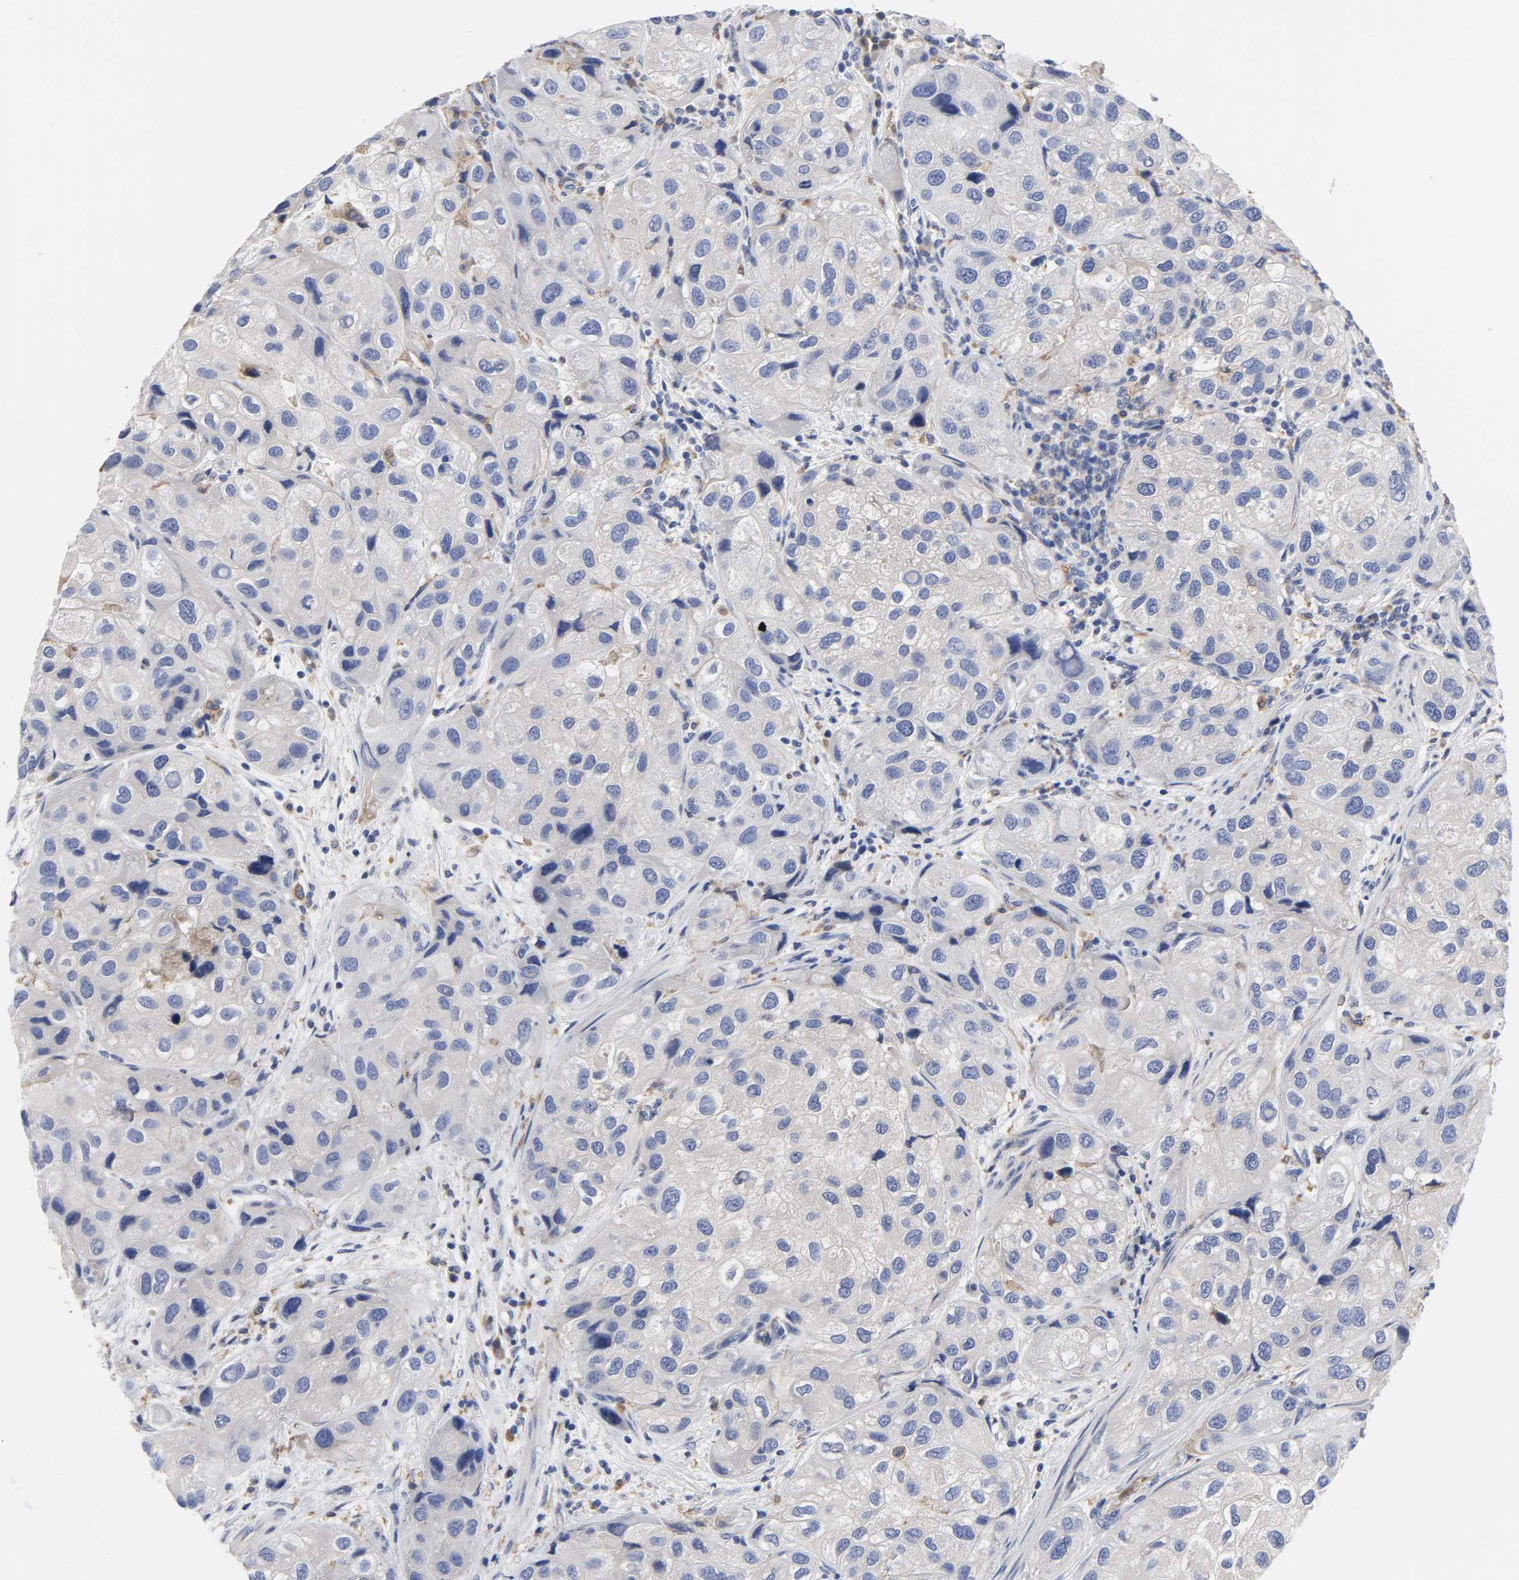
{"staining": {"intensity": "weak", "quantity": ">75%", "location": "cytoplasmic/membranous"}, "tissue": "urothelial cancer", "cell_type": "Tumor cells", "image_type": "cancer", "snomed": [{"axis": "morphology", "description": "Urothelial carcinoma, High grade"}, {"axis": "topography", "description": "Urinary bladder"}], "caption": "Weak cytoplasmic/membranous expression is appreciated in about >75% of tumor cells in urothelial cancer.", "gene": "HCK", "patient": {"sex": "female", "age": 64}}